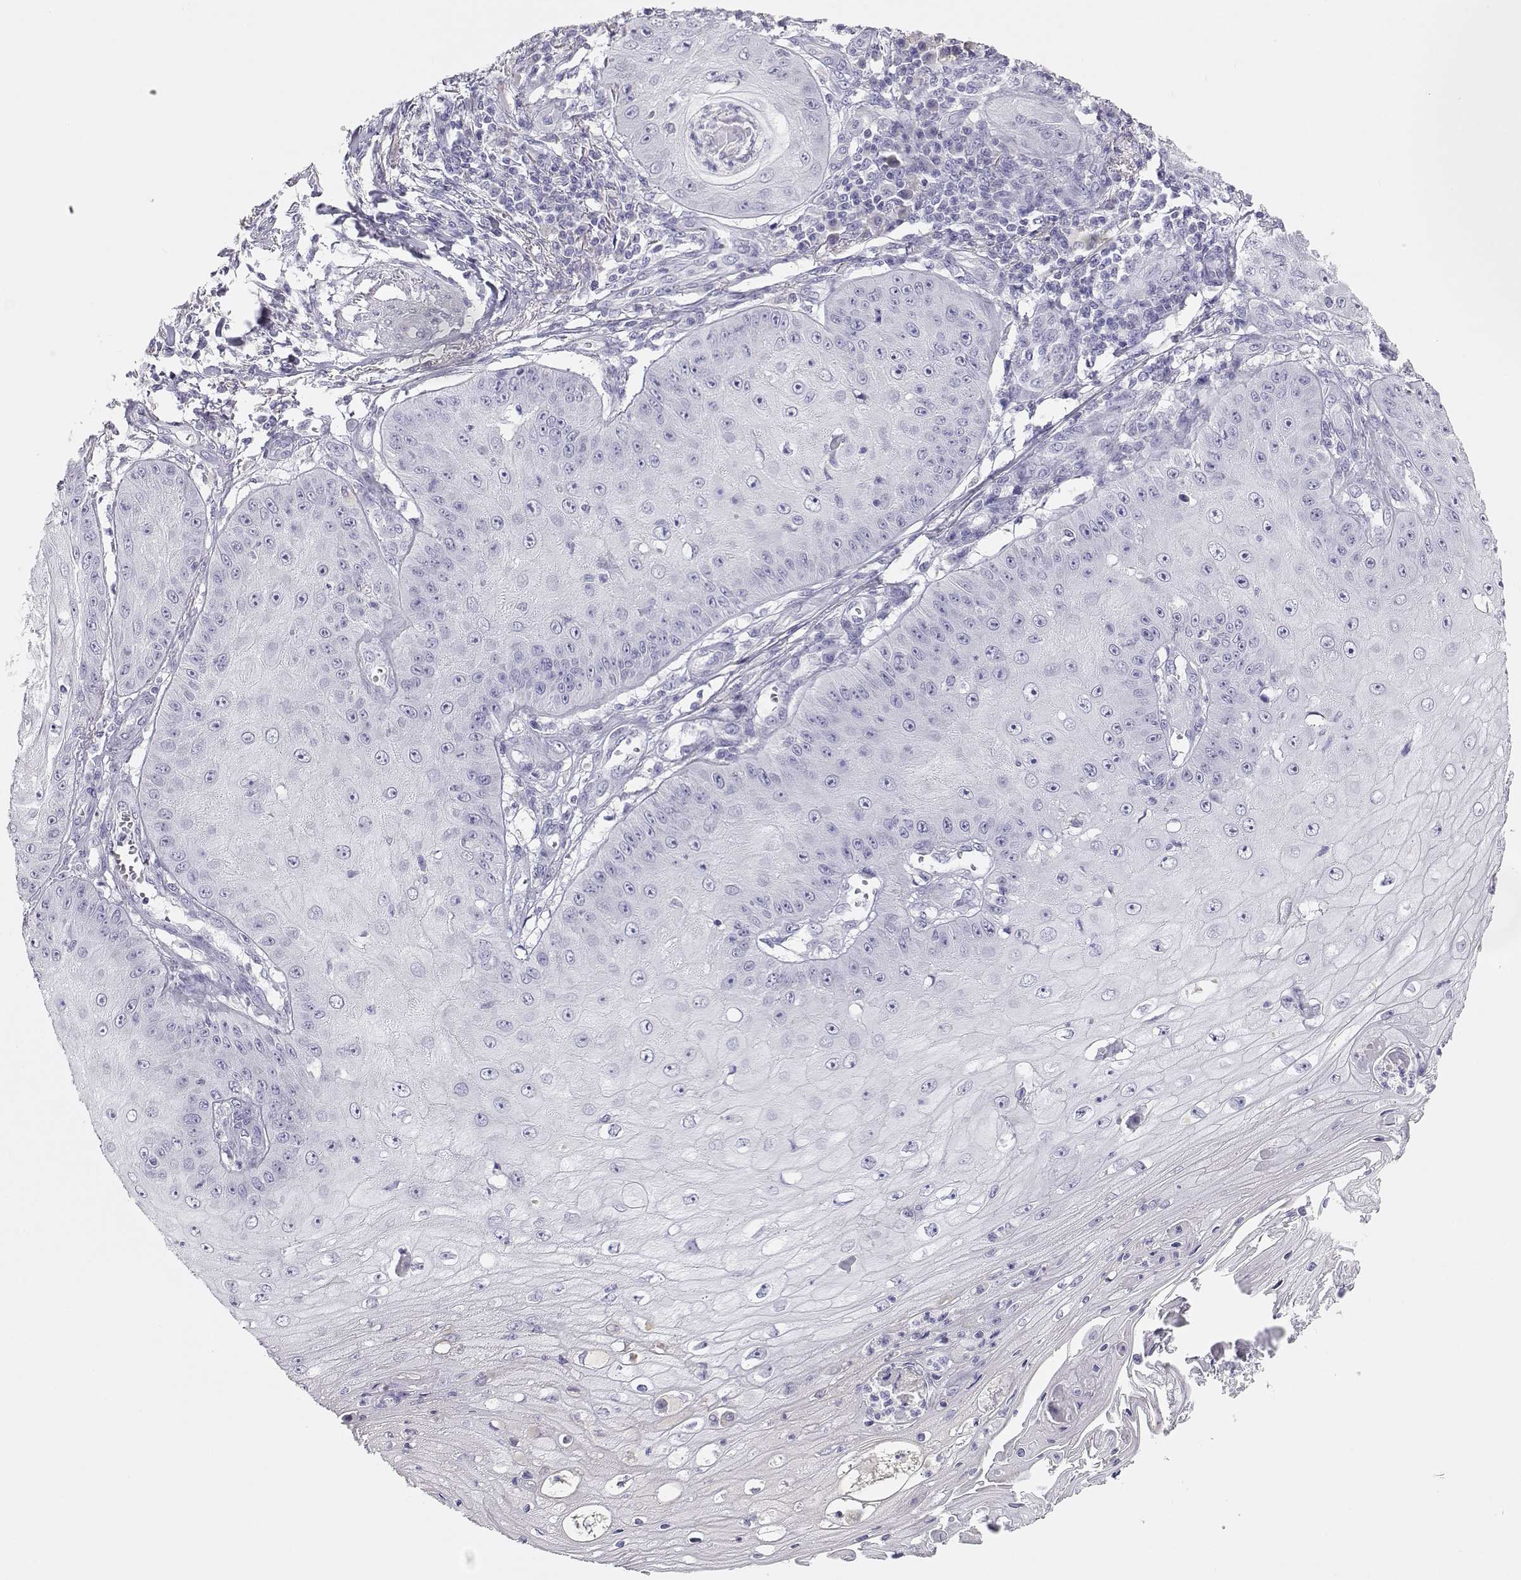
{"staining": {"intensity": "negative", "quantity": "none", "location": "none"}, "tissue": "skin cancer", "cell_type": "Tumor cells", "image_type": "cancer", "snomed": [{"axis": "morphology", "description": "Squamous cell carcinoma, NOS"}, {"axis": "topography", "description": "Skin"}], "caption": "This image is of skin squamous cell carcinoma stained with IHC to label a protein in brown with the nuclei are counter-stained blue. There is no expression in tumor cells.", "gene": "GPR174", "patient": {"sex": "male", "age": 70}}